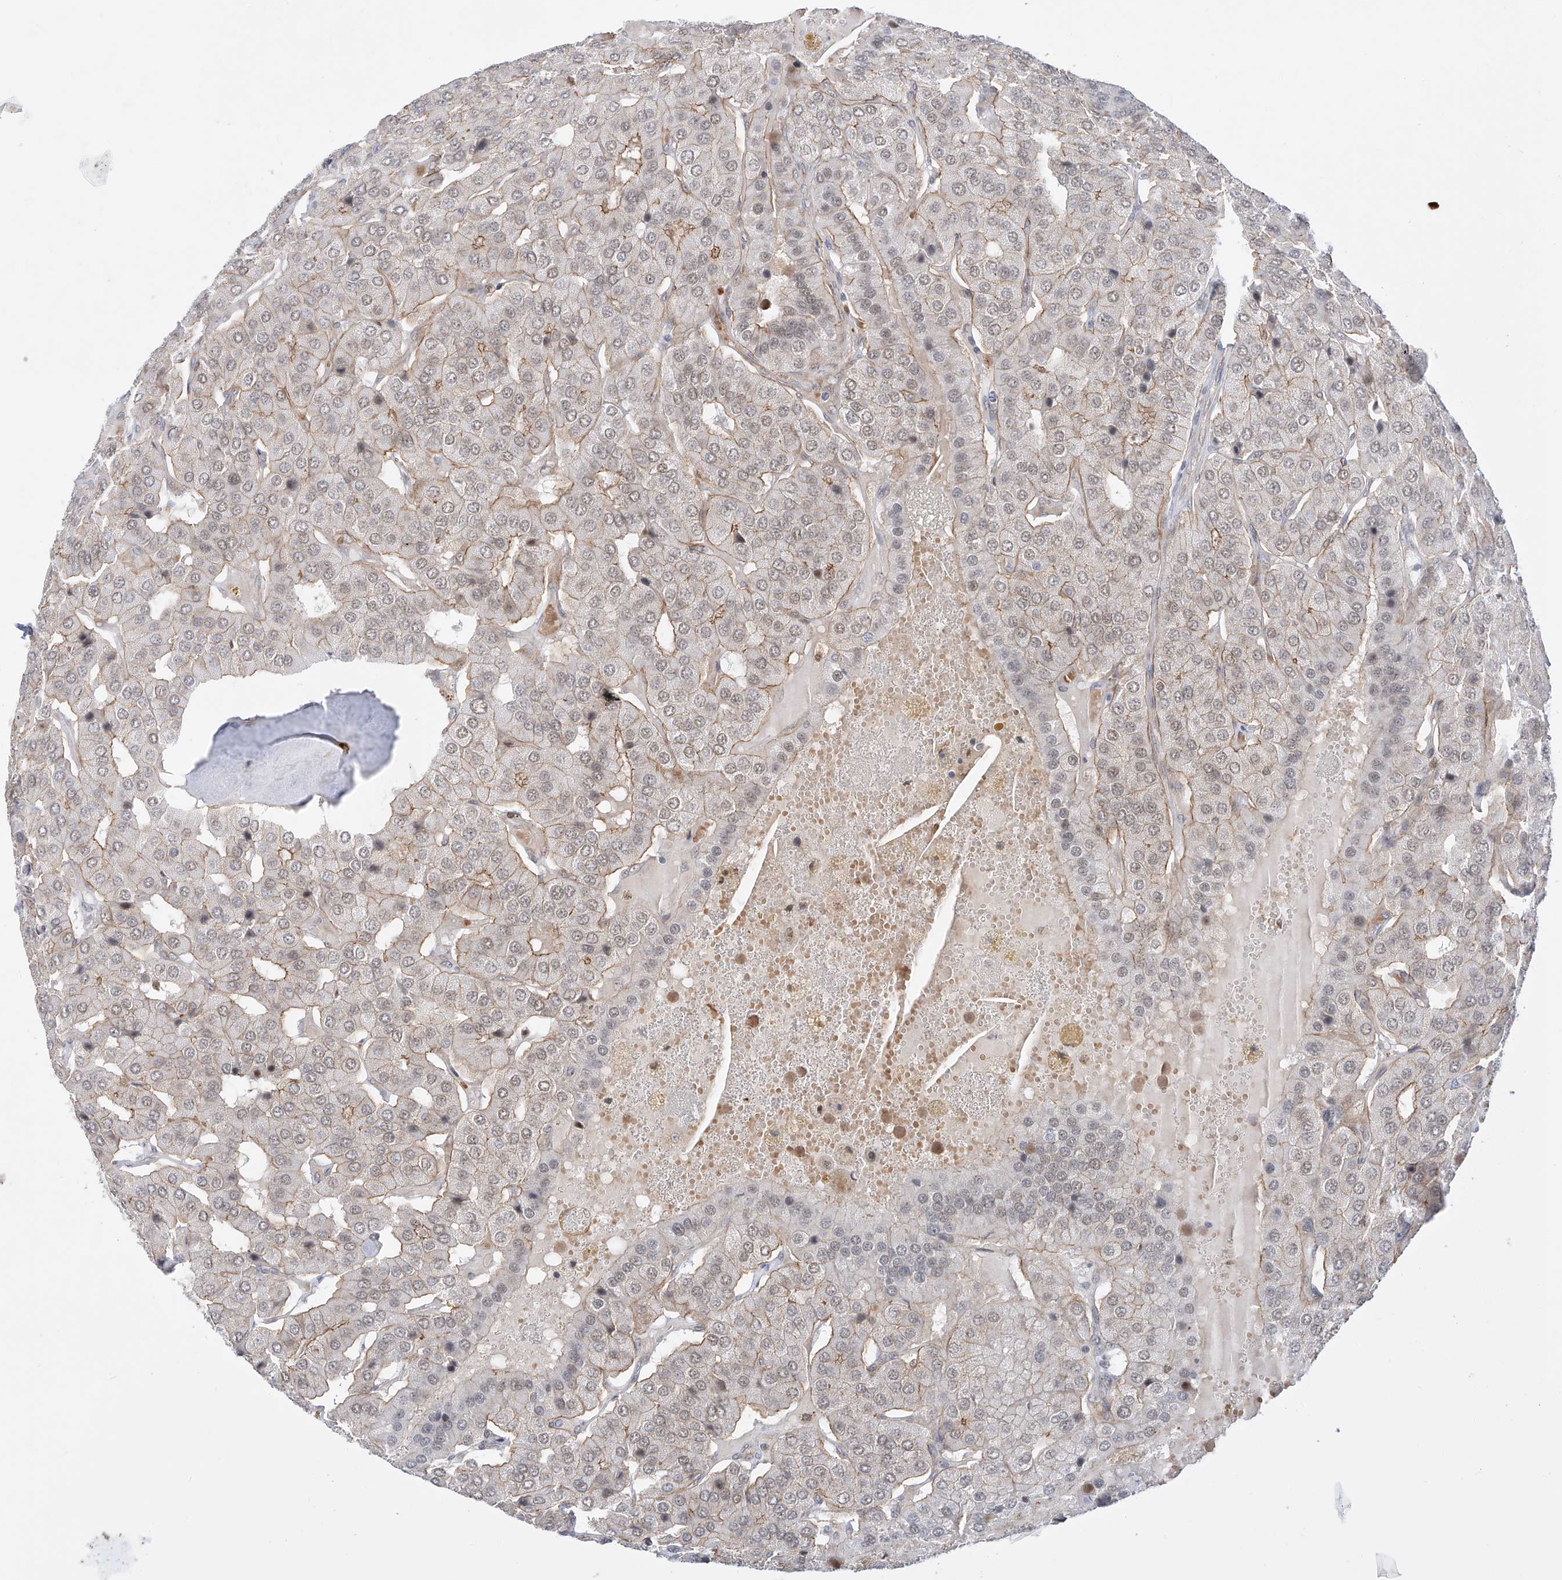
{"staining": {"intensity": "weak", "quantity": "25%-75%", "location": "cytoplasmic/membranous"}, "tissue": "parathyroid gland", "cell_type": "Glandular cells", "image_type": "normal", "snomed": [{"axis": "morphology", "description": "Normal tissue, NOS"}, {"axis": "morphology", "description": "Adenoma, NOS"}, {"axis": "topography", "description": "Parathyroid gland"}], "caption": "An IHC image of normal tissue is shown. Protein staining in brown labels weak cytoplasmic/membranous positivity in parathyroid gland within glandular cells.", "gene": "POGK", "patient": {"sex": "female", "age": 86}}